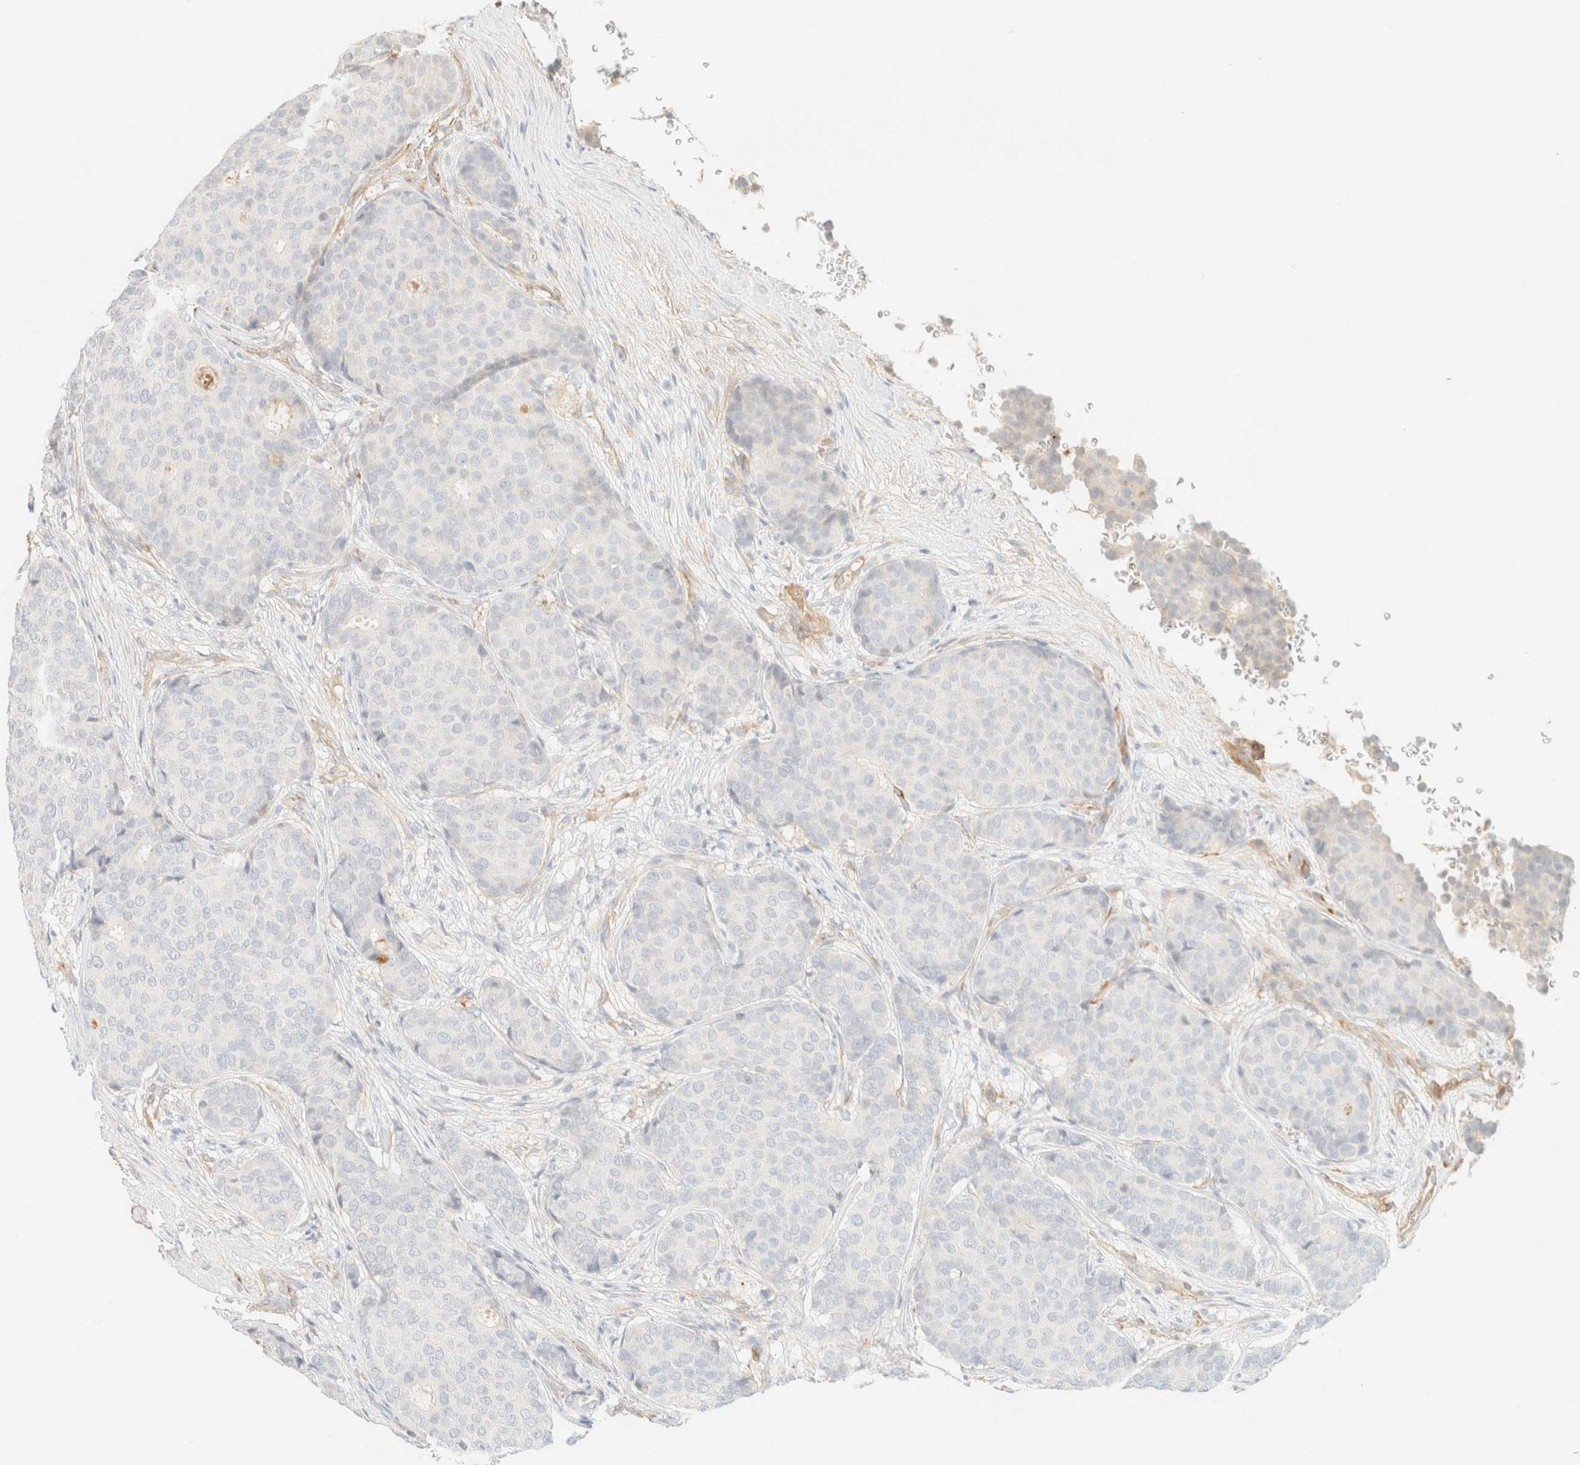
{"staining": {"intensity": "negative", "quantity": "none", "location": "none"}, "tissue": "breast cancer", "cell_type": "Tumor cells", "image_type": "cancer", "snomed": [{"axis": "morphology", "description": "Duct carcinoma"}, {"axis": "topography", "description": "Breast"}], "caption": "Immunohistochemistry (IHC) image of neoplastic tissue: human breast cancer (intraductal carcinoma) stained with DAB (3,3'-diaminobenzidine) demonstrates no significant protein positivity in tumor cells. (Brightfield microscopy of DAB IHC at high magnification).", "gene": "SPARCL1", "patient": {"sex": "female", "age": 75}}